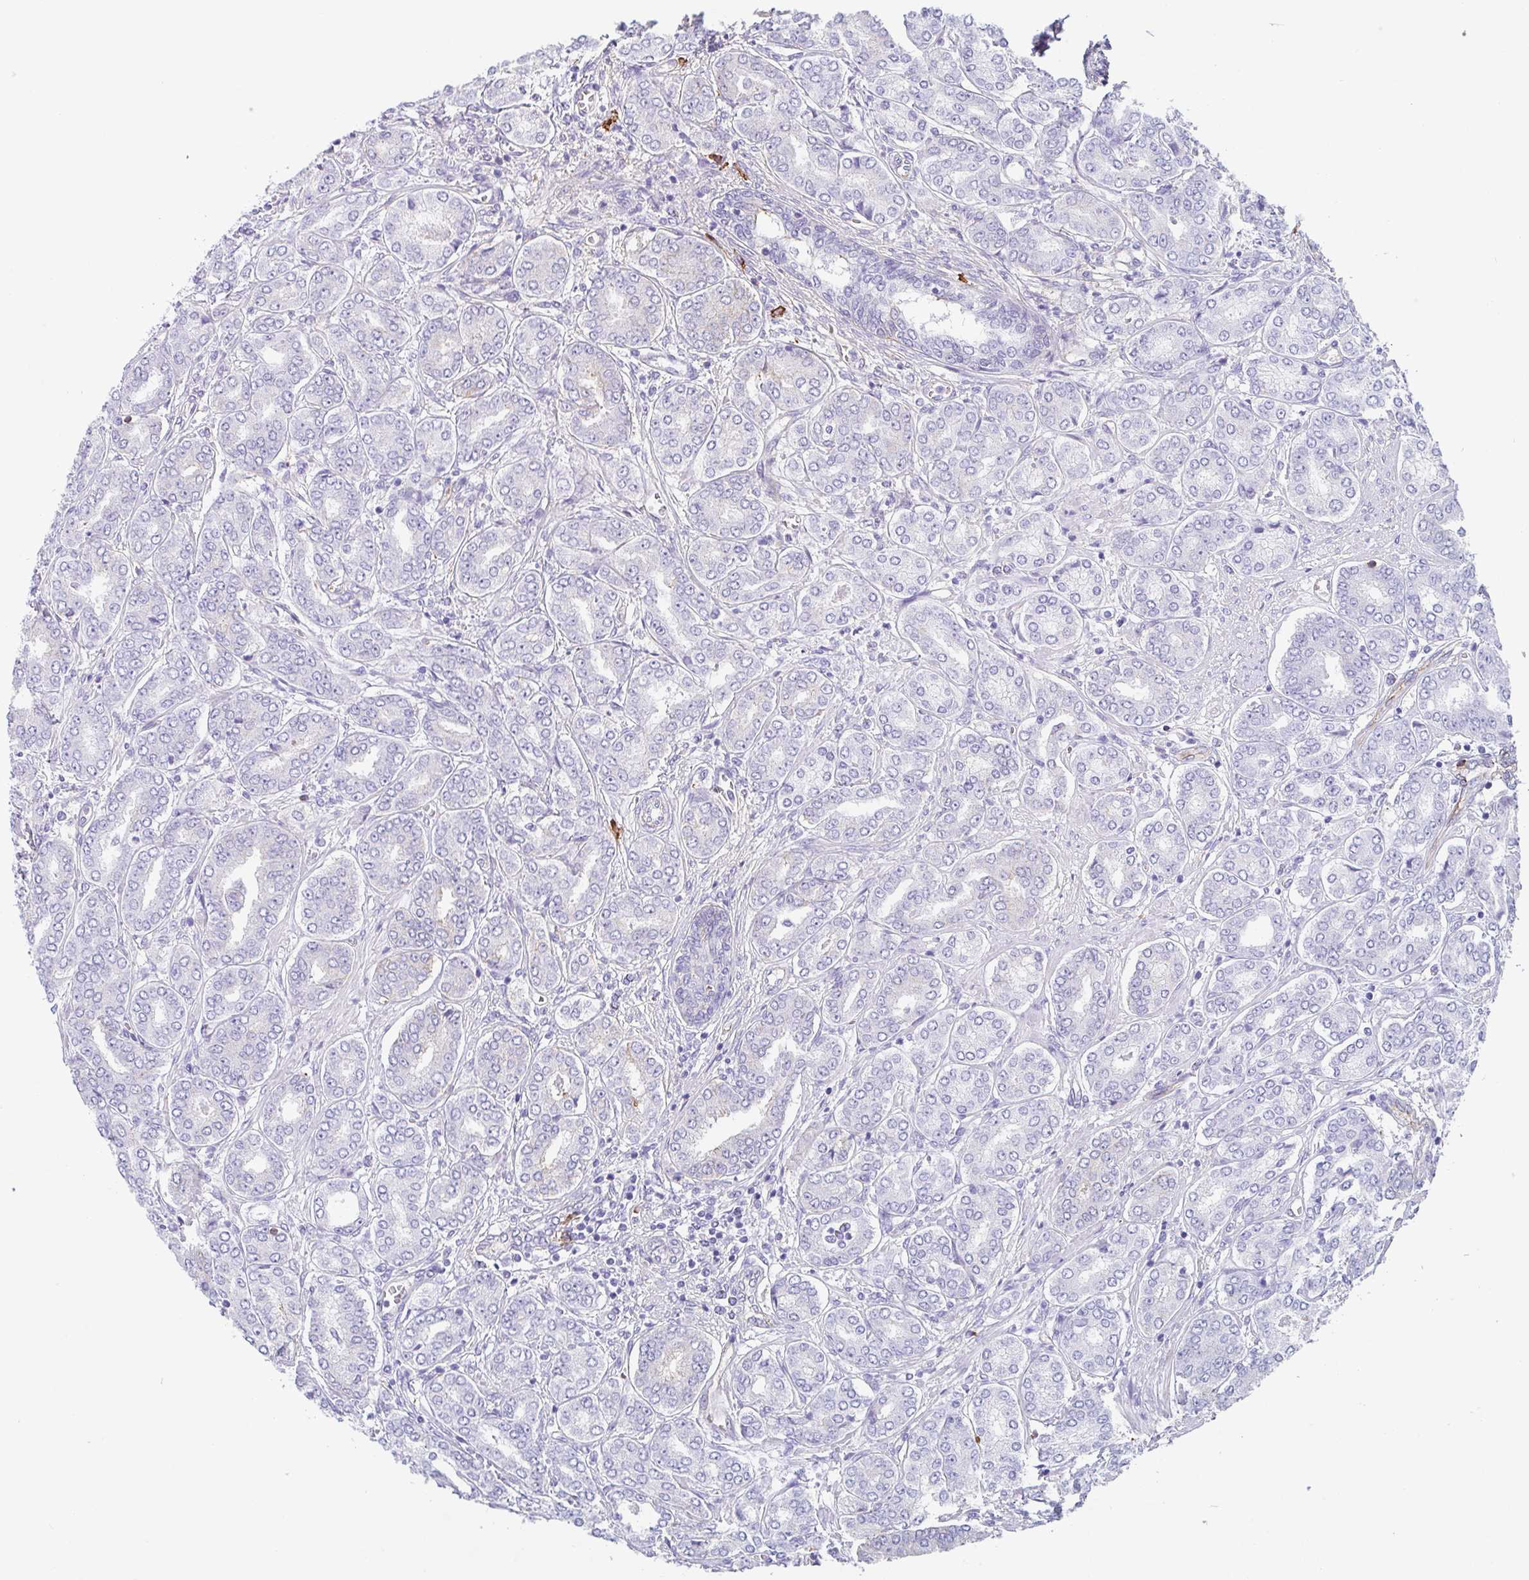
{"staining": {"intensity": "negative", "quantity": "none", "location": "none"}, "tissue": "prostate cancer", "cell_type": "Tumor cells", "image_type": "cancer", "snomed": [{"axis": "morphology", "description": "Adenocarcinoma, High grade"}, {"axis": "topography", "description": "Prostate"}], "caption": "The immunohistochemistry (IHC) photomicrograph has no significant staining in tumor cells of prostate cancer tissue.", "gene": "DBN1", "patient": {"sex": "male", "age": 72}}